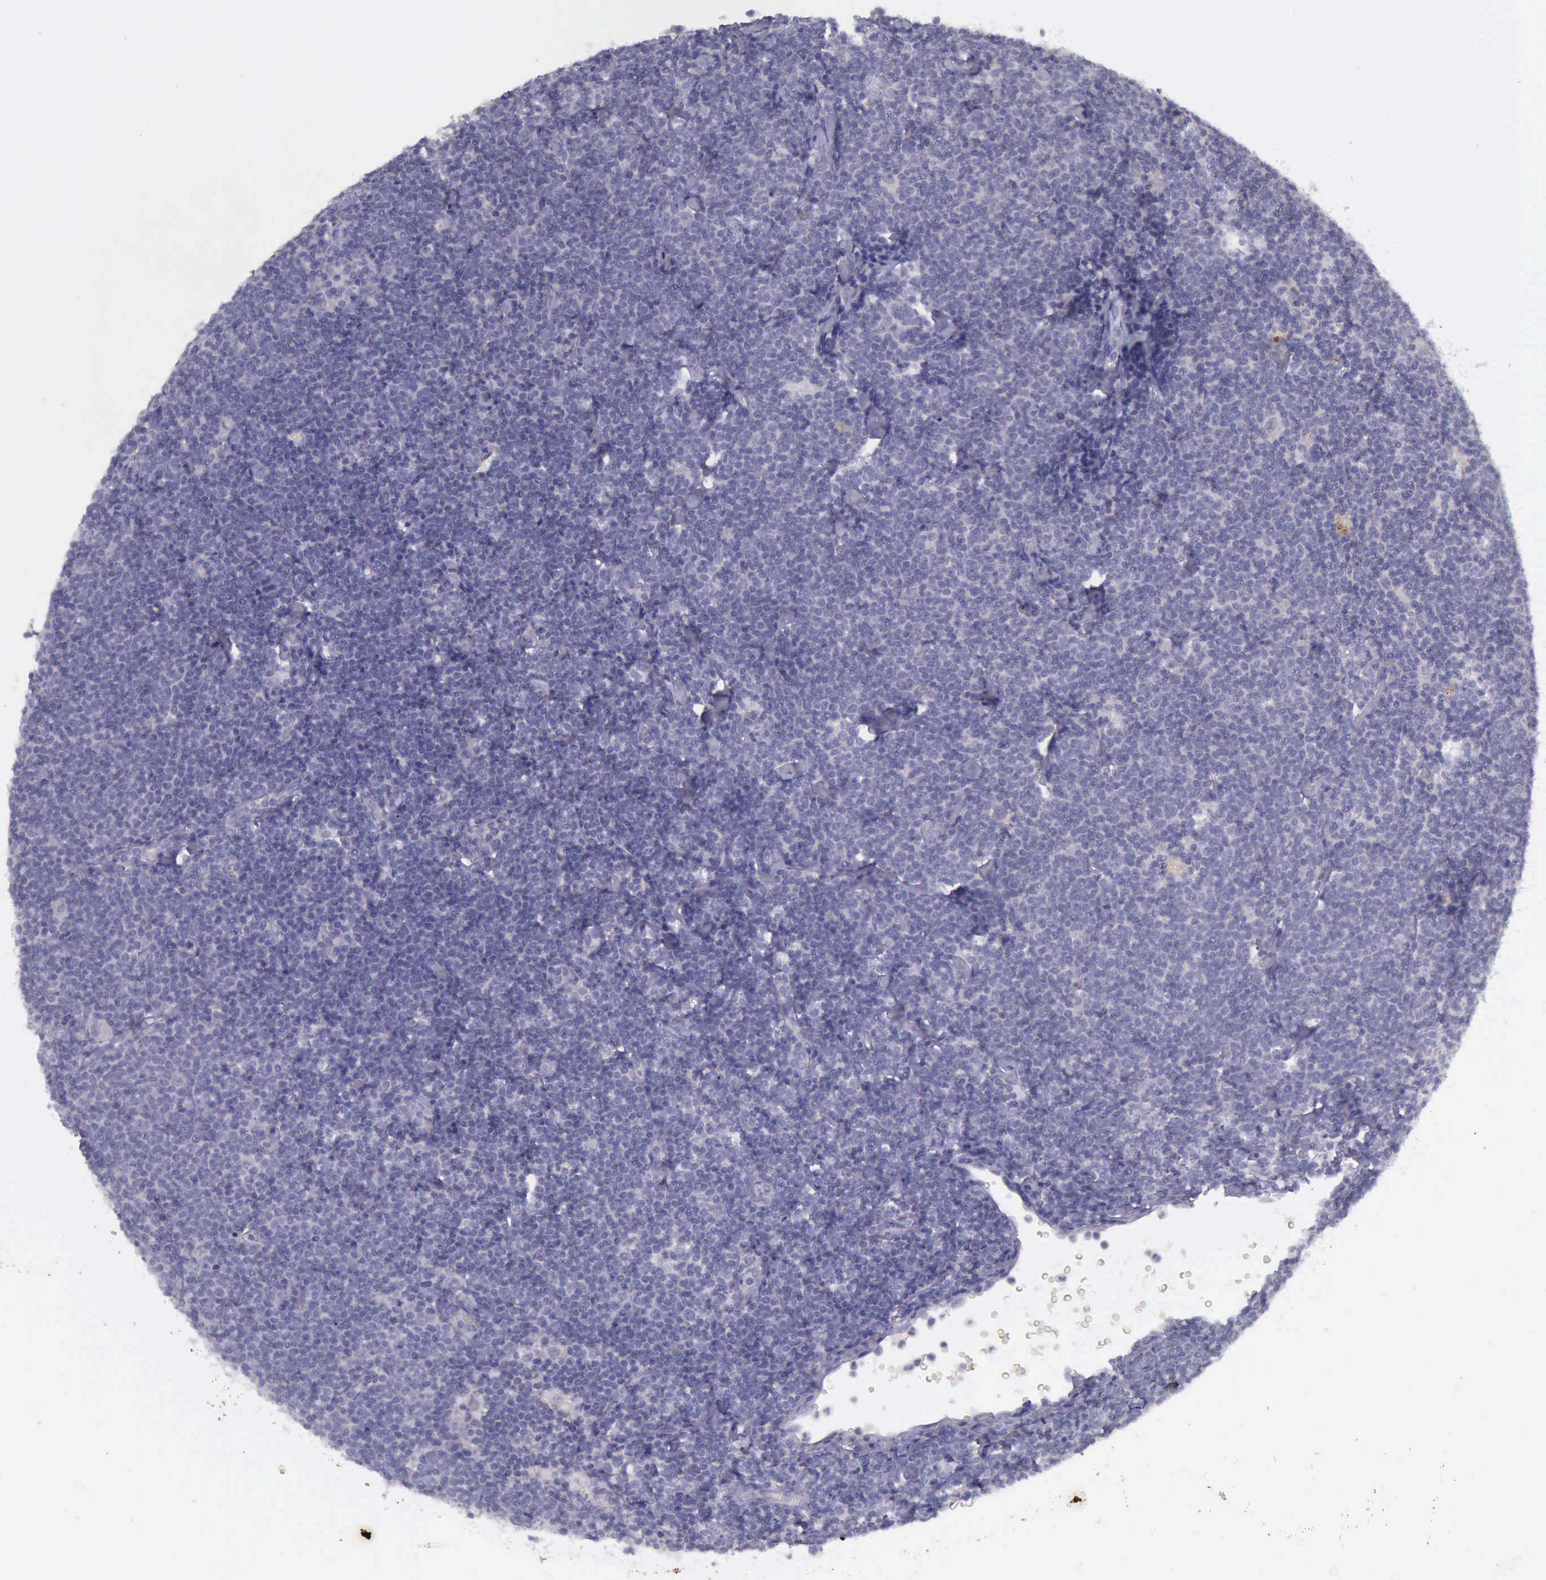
{"staining": {"intensity": "negative", "quantity": "none", "location": "none"}, "tissue": "lymphoma", "cell_type": "Tumor cells", "image_type": "cancer", "snomed": [{"axis": "morphology", "description": "Malignant lymphoma, non-Hodgkin's type, Low grade"}, {"axis": "topography", "description": "Lymph node"}], "caption": "DAB immunohistochemical staining of lymphoma displays no significant expression in tumor cells.", "gene": "ARNT2", "patient": {"sex": "male", "age": 65}}